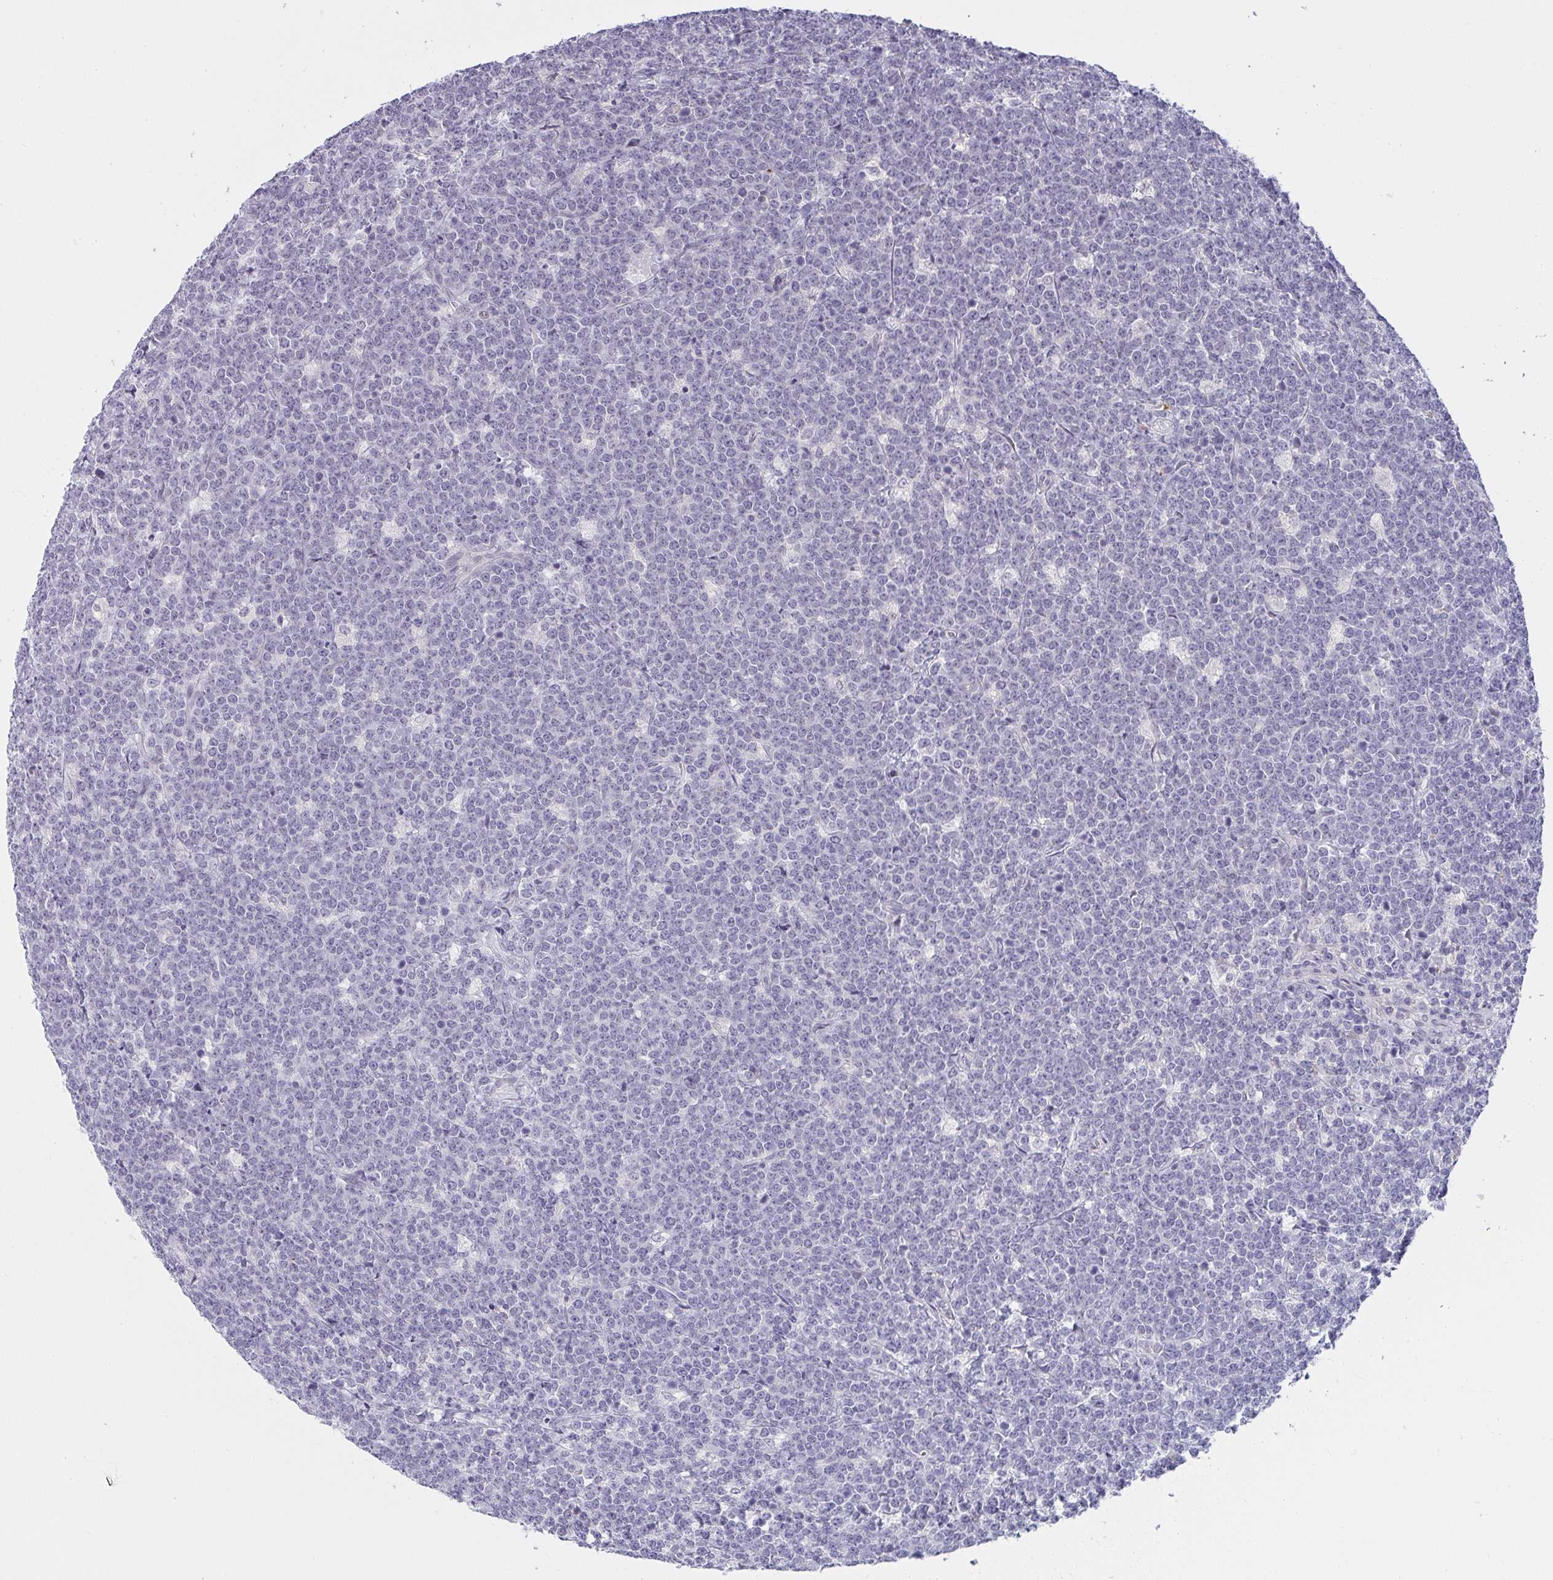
{"staining": {"intensity": "negative", "quantity": "none", "location": "none"}, "tissue": "lymphoma", "cell_type": "Tumor cells", "image_type": "cancer", "snomed": [{"axis": "morphology", "description": "Malignant lymphoma, non-Hodgkin's type, High grade"}, {"axis": "topography", "description": "Small intestine"}, {"axis": "topography", "description": "Colon"}], "caption": "Micrograph shows no significant protein expression in tumor cells of high-grade malignant lymphoma, non-Hodgkin's type. The staining is performed using DAB (3,3'-diaminobenzidine) brown chromogen with nuclei counter-stained in using hematoxylin.", "gene": "CACNA1S", "patient": {"sex": "male", "age": 8}}